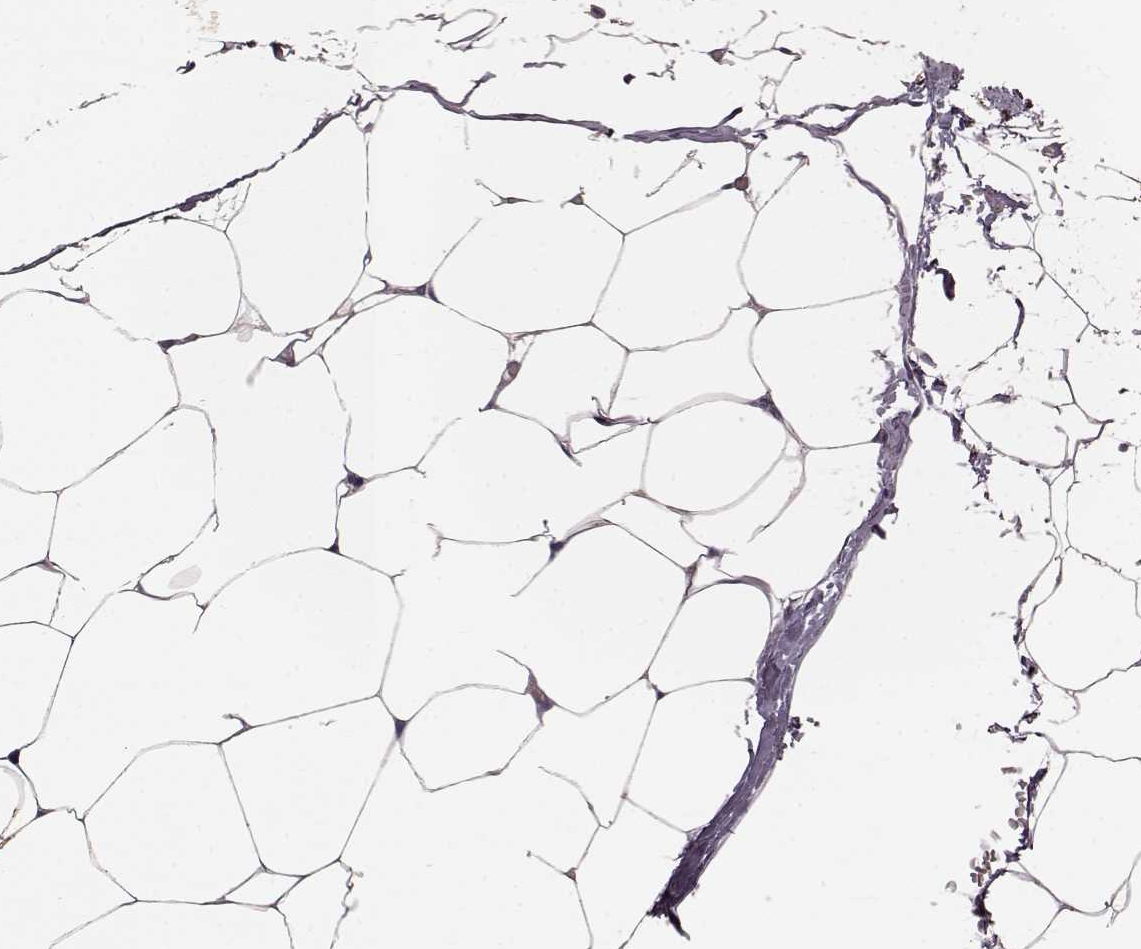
{"staining": {"intensity": "negative", "quantity": "none", "location": "none"}, "tissue": "adipose tissue", "cell_type": "Adipocytes", "image_type": "normal", "snomed": [{"axis": "morphology", "description": "Normal tissue, NOS"}, {"axis": "topography", "description": "Adipose tissue"}], "caption": "The photomicrograph demonstrates no staining of adipocytes in unremarkable adipose tissue.", "gene": "FRRS1L", "patient": {"sex": "male", "age": 57}}